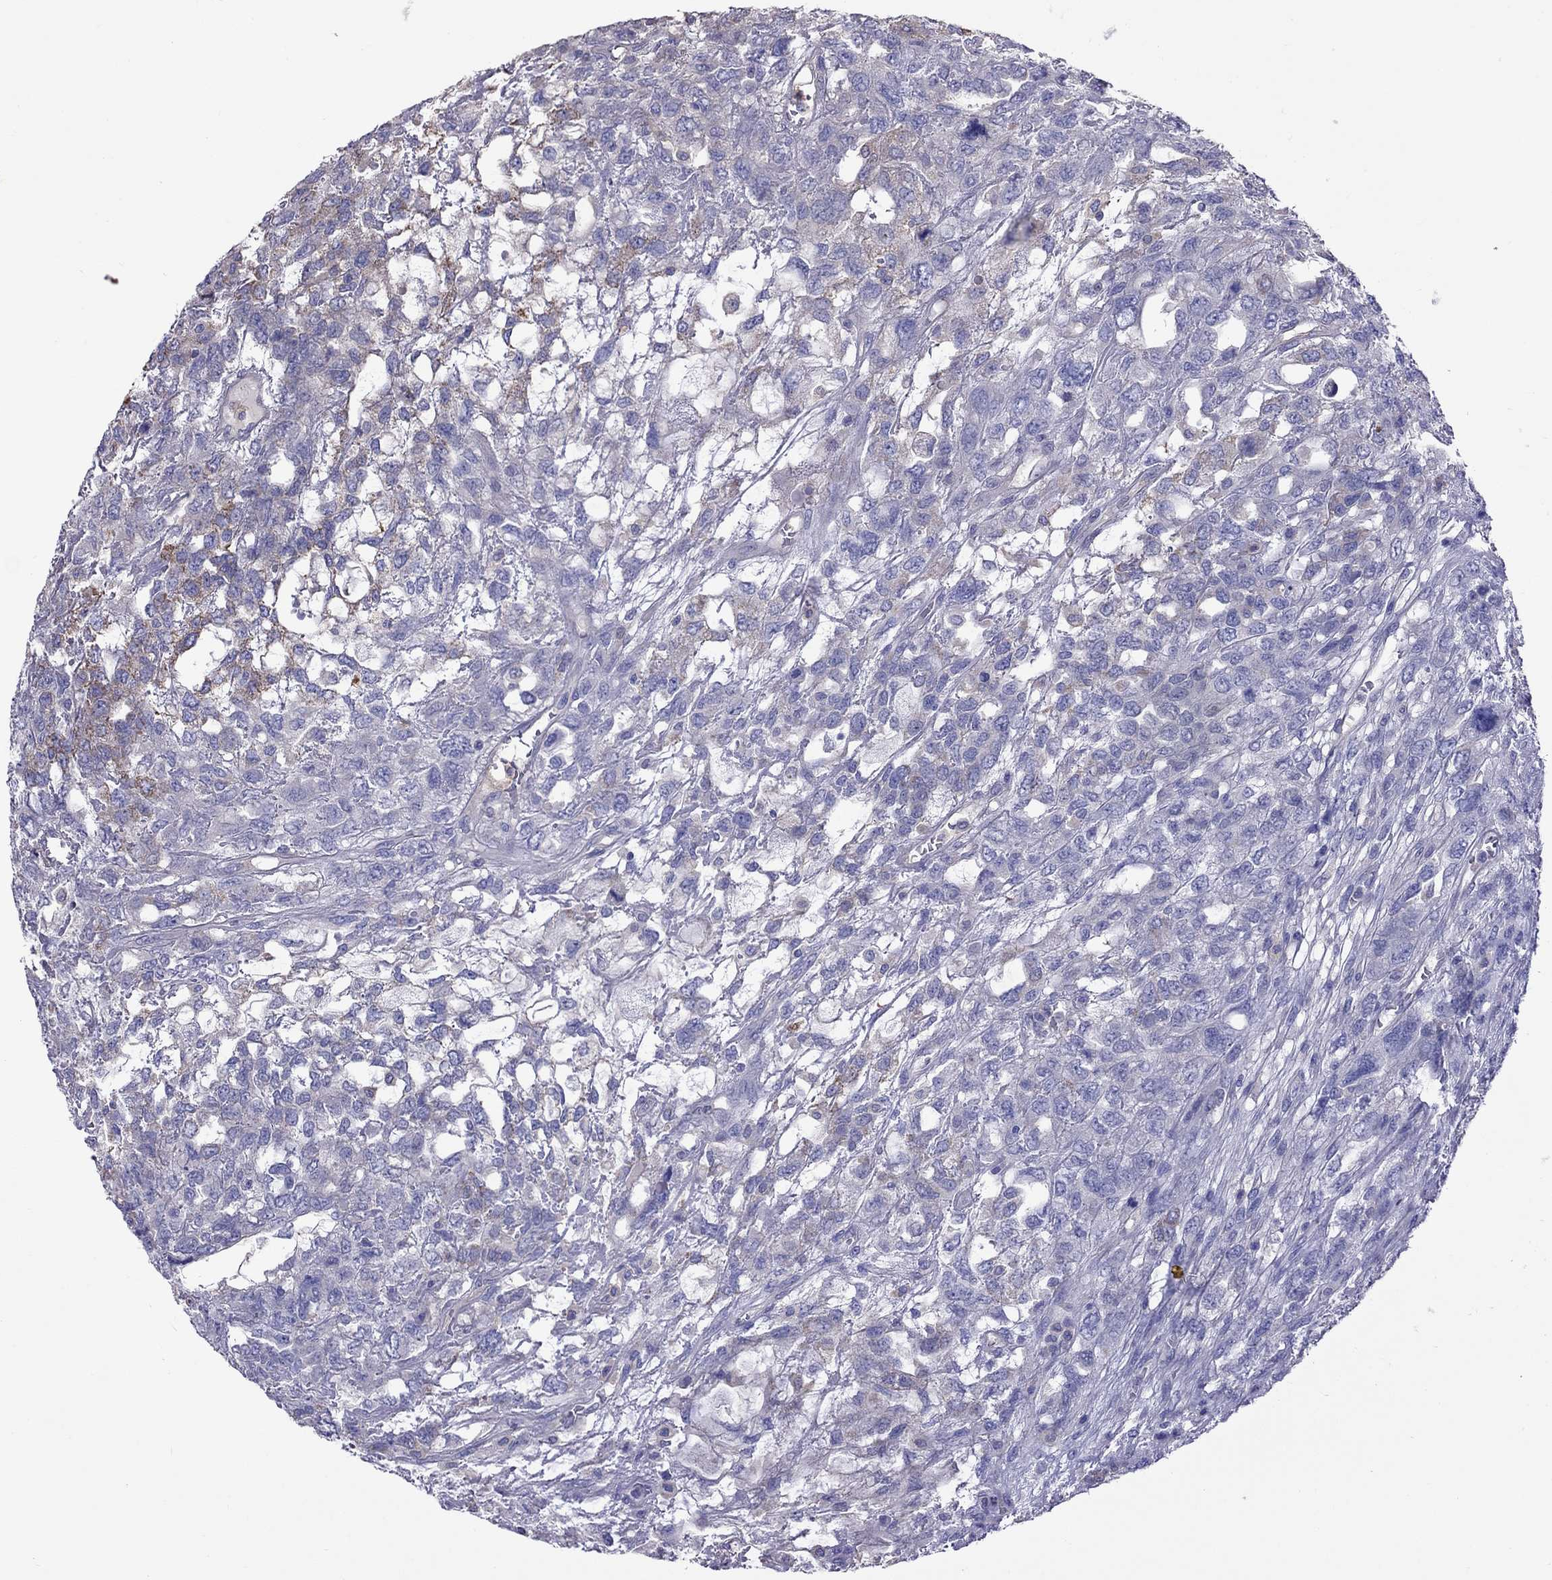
{"staining": {"intensity": "negative", "quantity": "none", "location": "none"}, "tissue": "testis cancer", "cell_type": "Tumor cells", "image_type": "cancer", "snomed": [{"axis": "morphology", "description": "Seminoma, NOS"}, {"axis": "topography", "description": "Testis"}], "caption": "Image shows no protein positivity in tumor cells of testis cancer (seminoma) tissue. (DAB (3,3'-diaminobenzidine) IHC with hematoxylin counter stain).", "gene": "TEX22", "patient": {"sex": "male", "age": 52}}